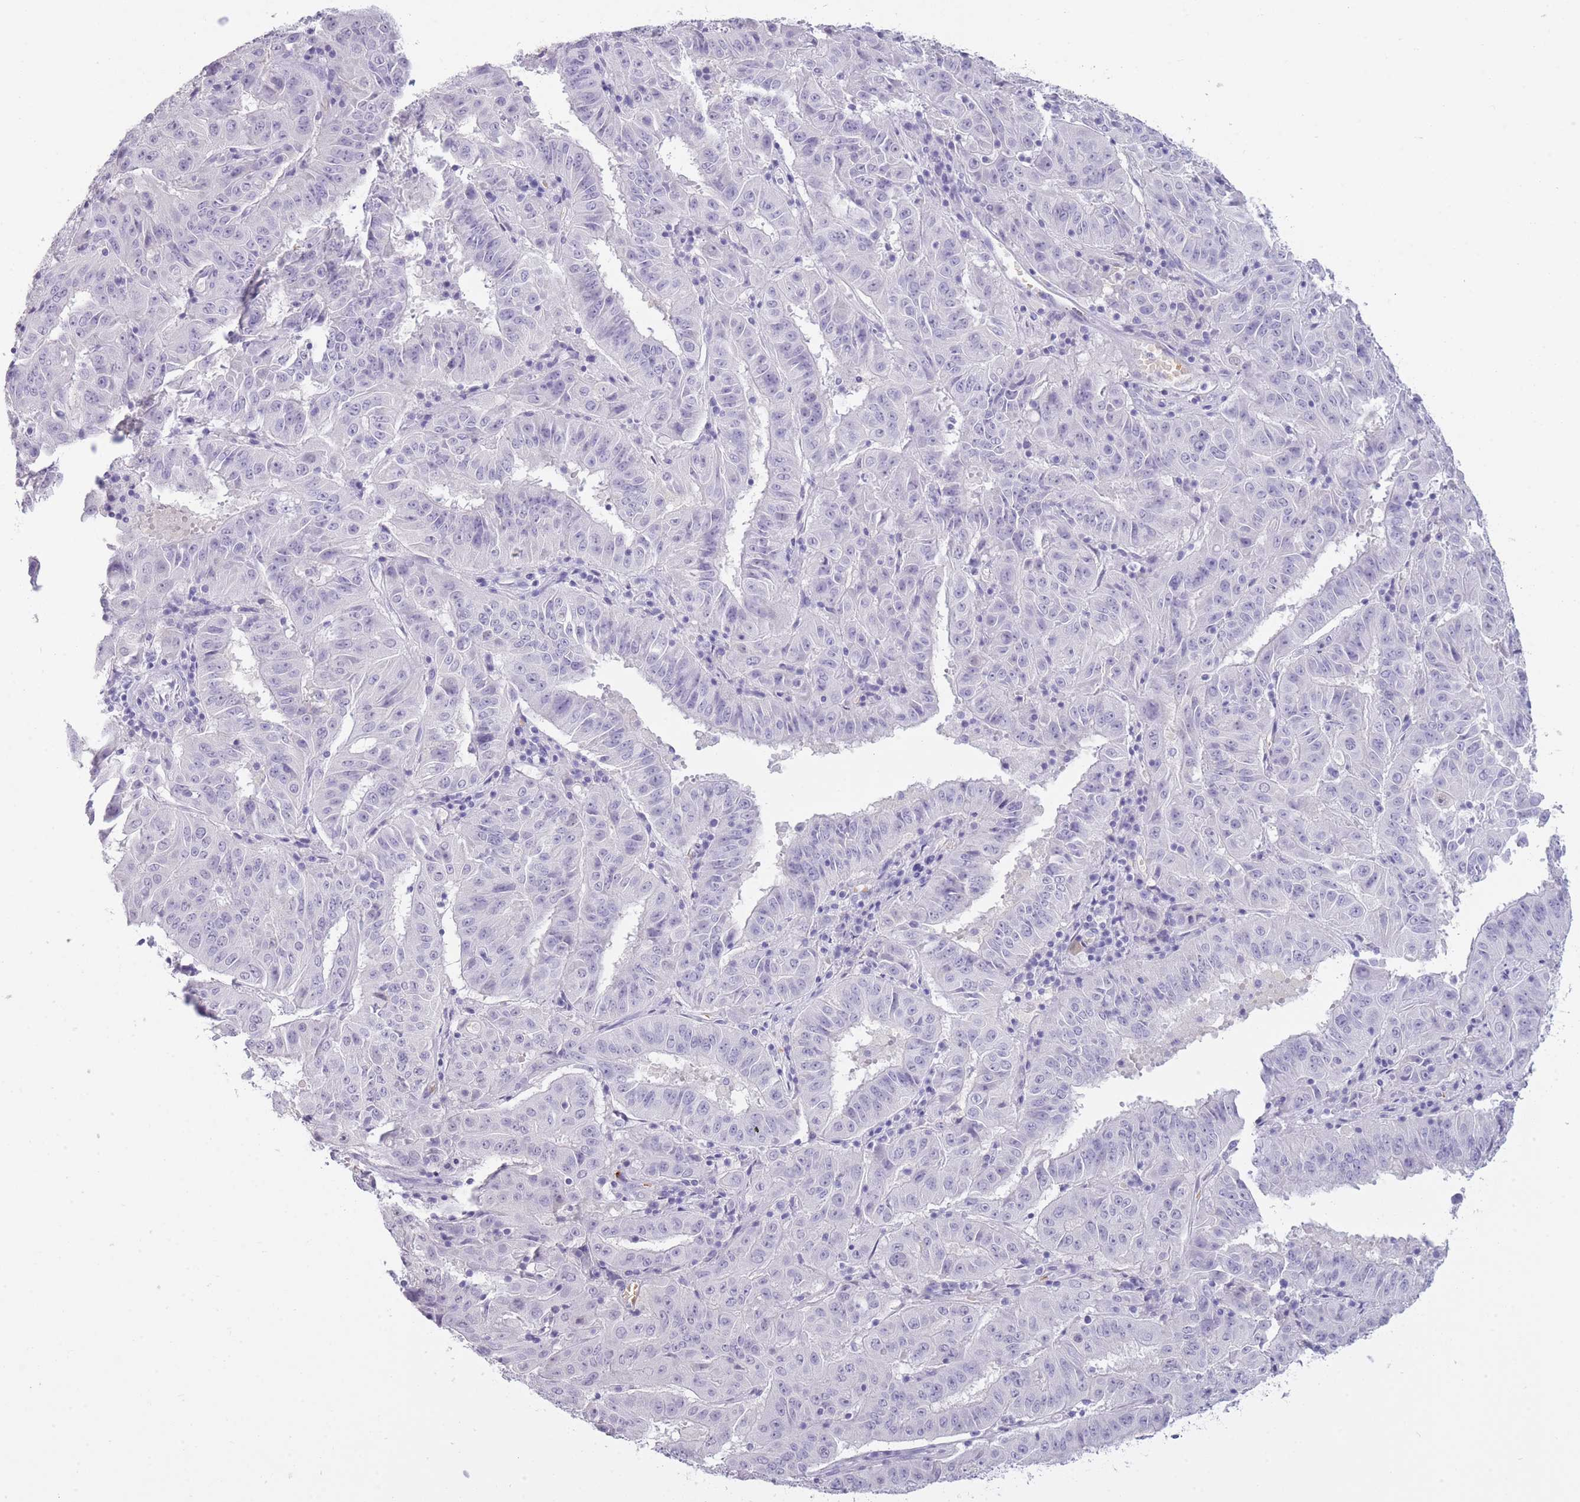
{"staining": {"intensity": "negative", "quantity": "none", "location": "none"}, "tissue": "pancreatic cancer", "cell_type": "Tumor cells", "image_type": "cancer", "snomed": [{"axis": "morphology", "description": "Adenocarcinoma, NOS"}, {"axis": "topography", "description": "Pancreas"}], "caption": "Human pancreatic adenocarcinoma stained for a protein using IHC exhibits no expression in tumor cells.", "gene": "OR7C1", "patient": {"sex": "male", "age": 63}}